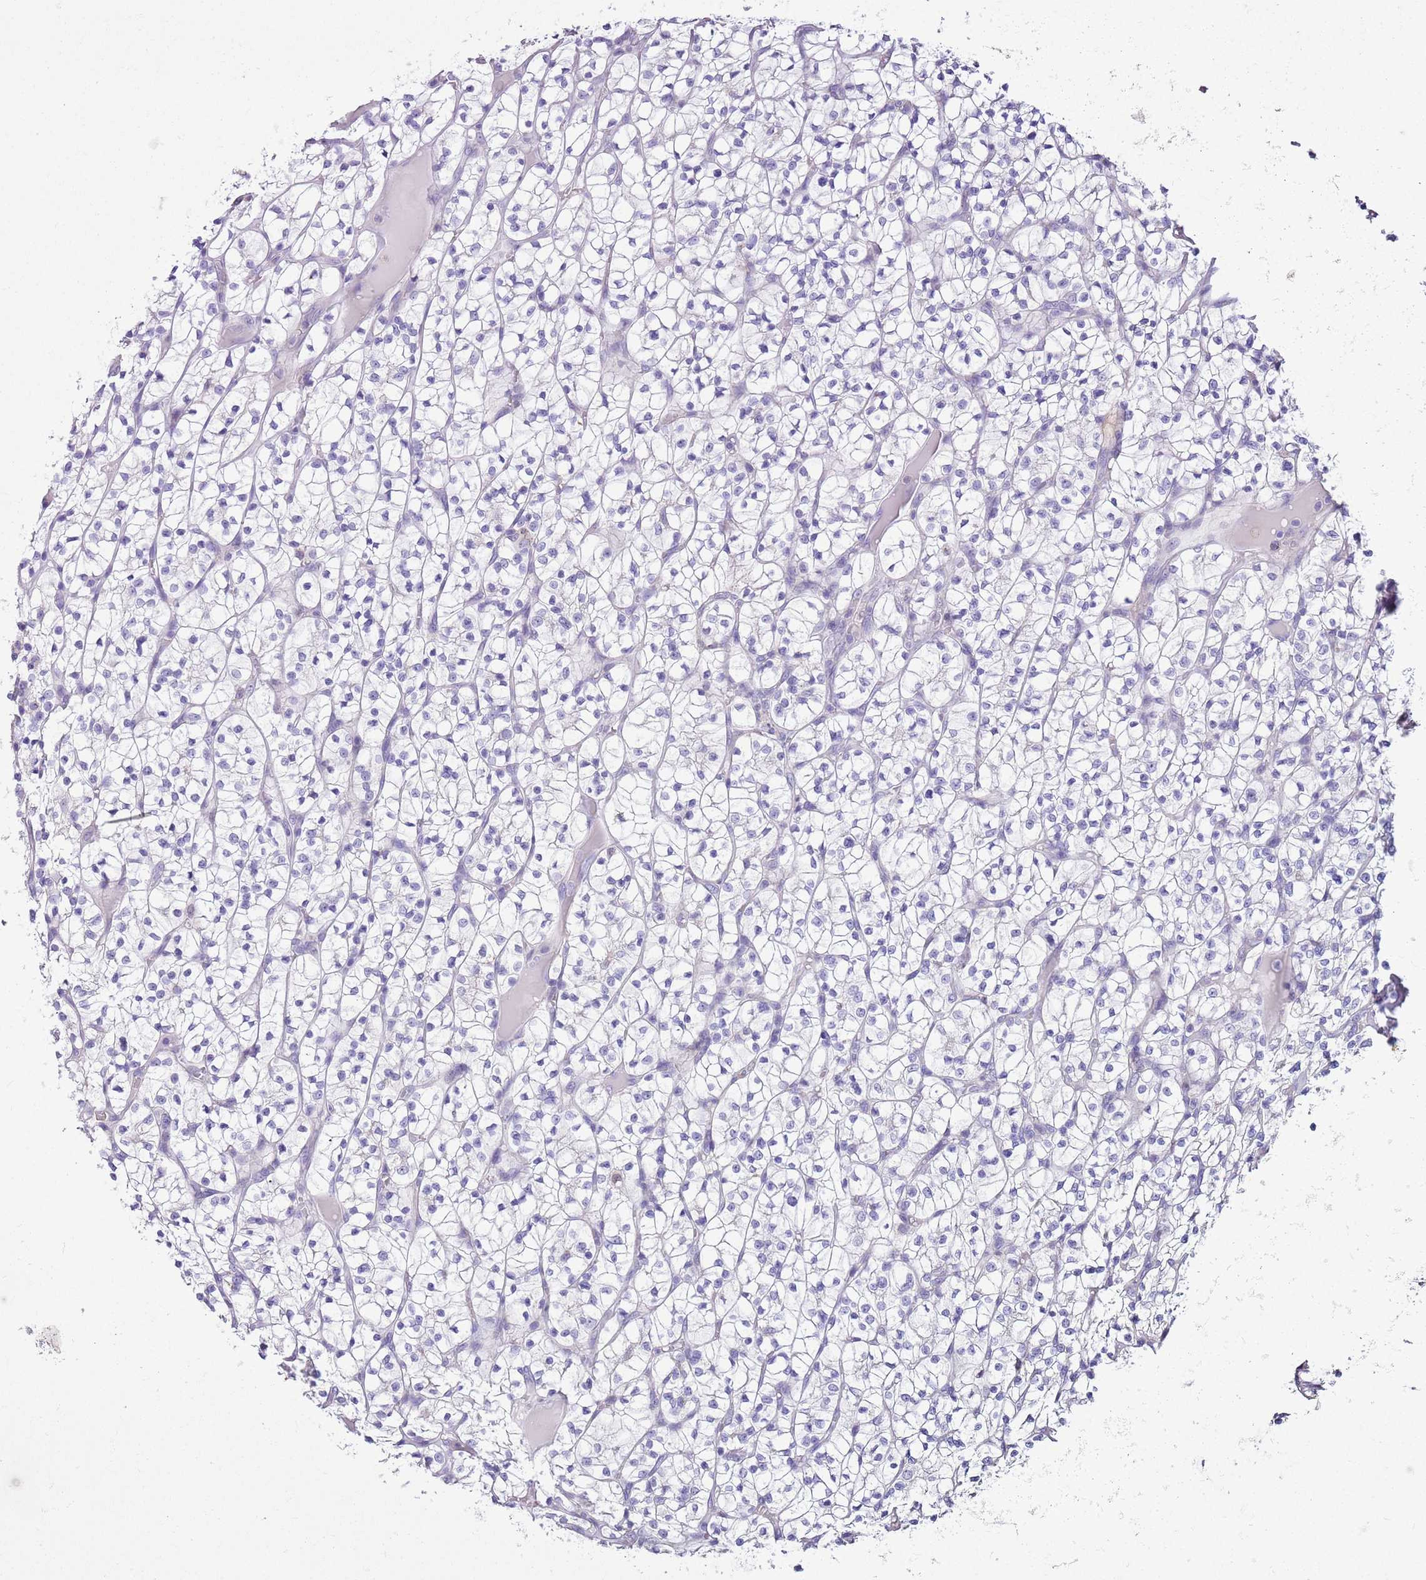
{"staining": {"intensity": "negative", "quantity": "none", "location": "none"}, "tissue": "renal cancer", "cell_type": "Tumor cells", "image_type": "cancer", "snomed": [{"axis": "morphology", "description": "Adenocarcinoma, NOS"}, {"axis": "topography", "description": "Kidney"}], "caption": "Tumor cells show no significant protein staining in renal adenocarcinoma.", "gene": "ZNF697", "patient": {"sex": "female", "age": 64}}